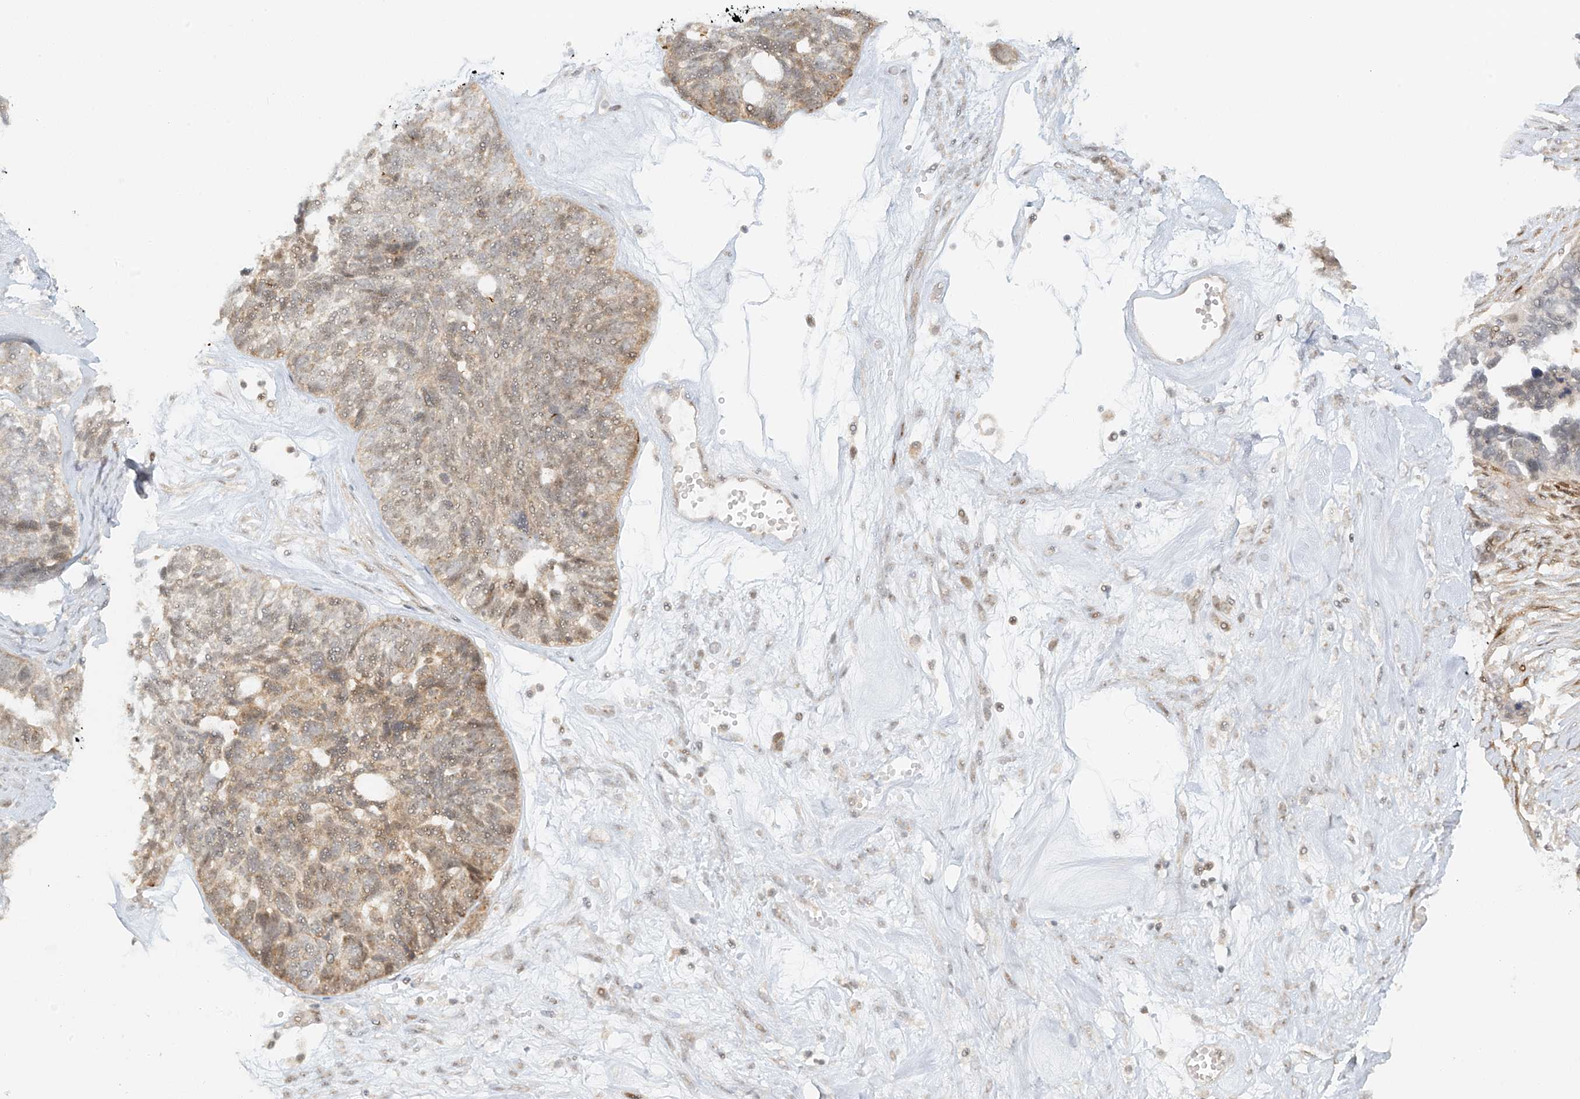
{"staining": {"intensity": "weak", "quantity": "25%-75%", "location": "cytoplasmic/membranous"}, "tissue": "ovarian cancer", "cell_type": "Tumor cells", "image_type": "cancer", "snomed": [{"axis": "morphology", "description": "Cystadenocarcinoma, serous, NOS"}, {"axis": "topography", "description": "Ovary"}], "caption": "Immunohistochemical staining of human serous cystadenocarcinoma (ovarian) reveals weak cytoplasmic/membranous protein expression in about 25%-75% of tumor cells.", "gene": "MIPEP", "patient": {"sex": "female", "age": 79}}